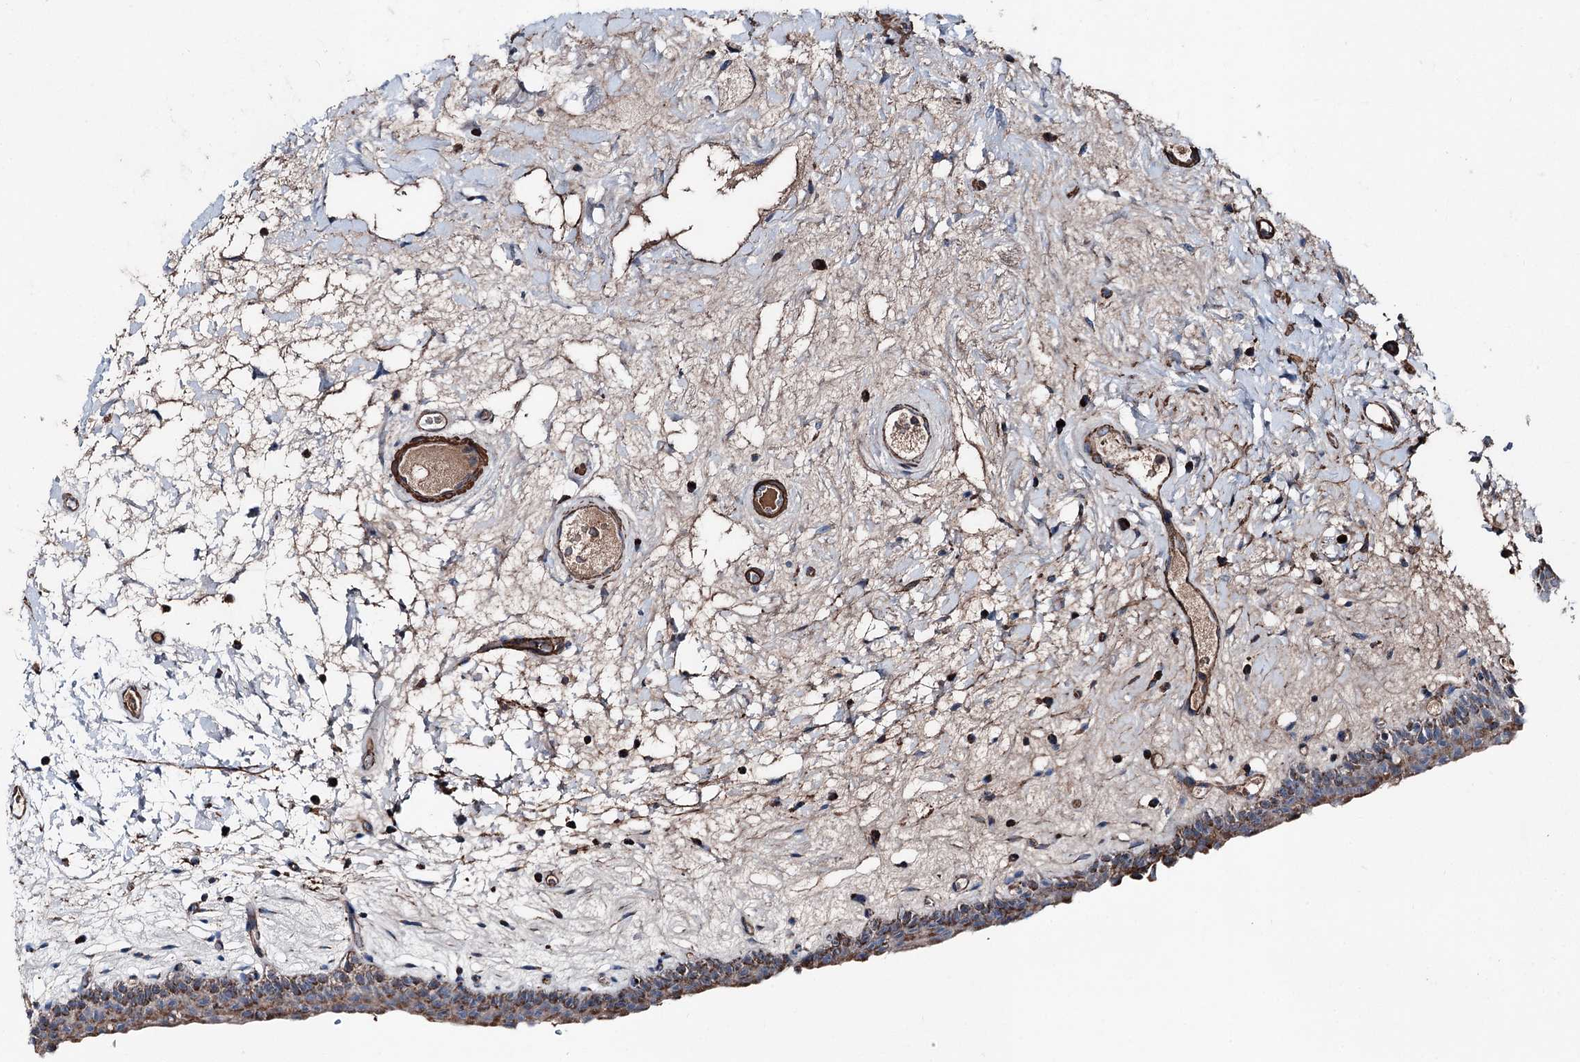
{"staining": {"intensity": "moderate", "quantity": ">75%", "location": "cytoplasmic/membranous"}, "tissue": "urinary bladder", "cell_type": "Urothelial cells", "image_type": "normal", "snomed": [{"axis": "morphology", "description": "Normal tissue, NOS"}, {"axis": "topography", "description": "Urinary bladder"}], "caption": "A brown stain shows moderate cytoplasmic/membranous staining of a protein in urothelial cells of benign human urinary bladder. Using DAB (brown) and hematoxylin (blue) stains, captured at high magnification using brightfield microscopy.", "gene": "DDIAS", "patient": {"sex": "male", "age": 83}}